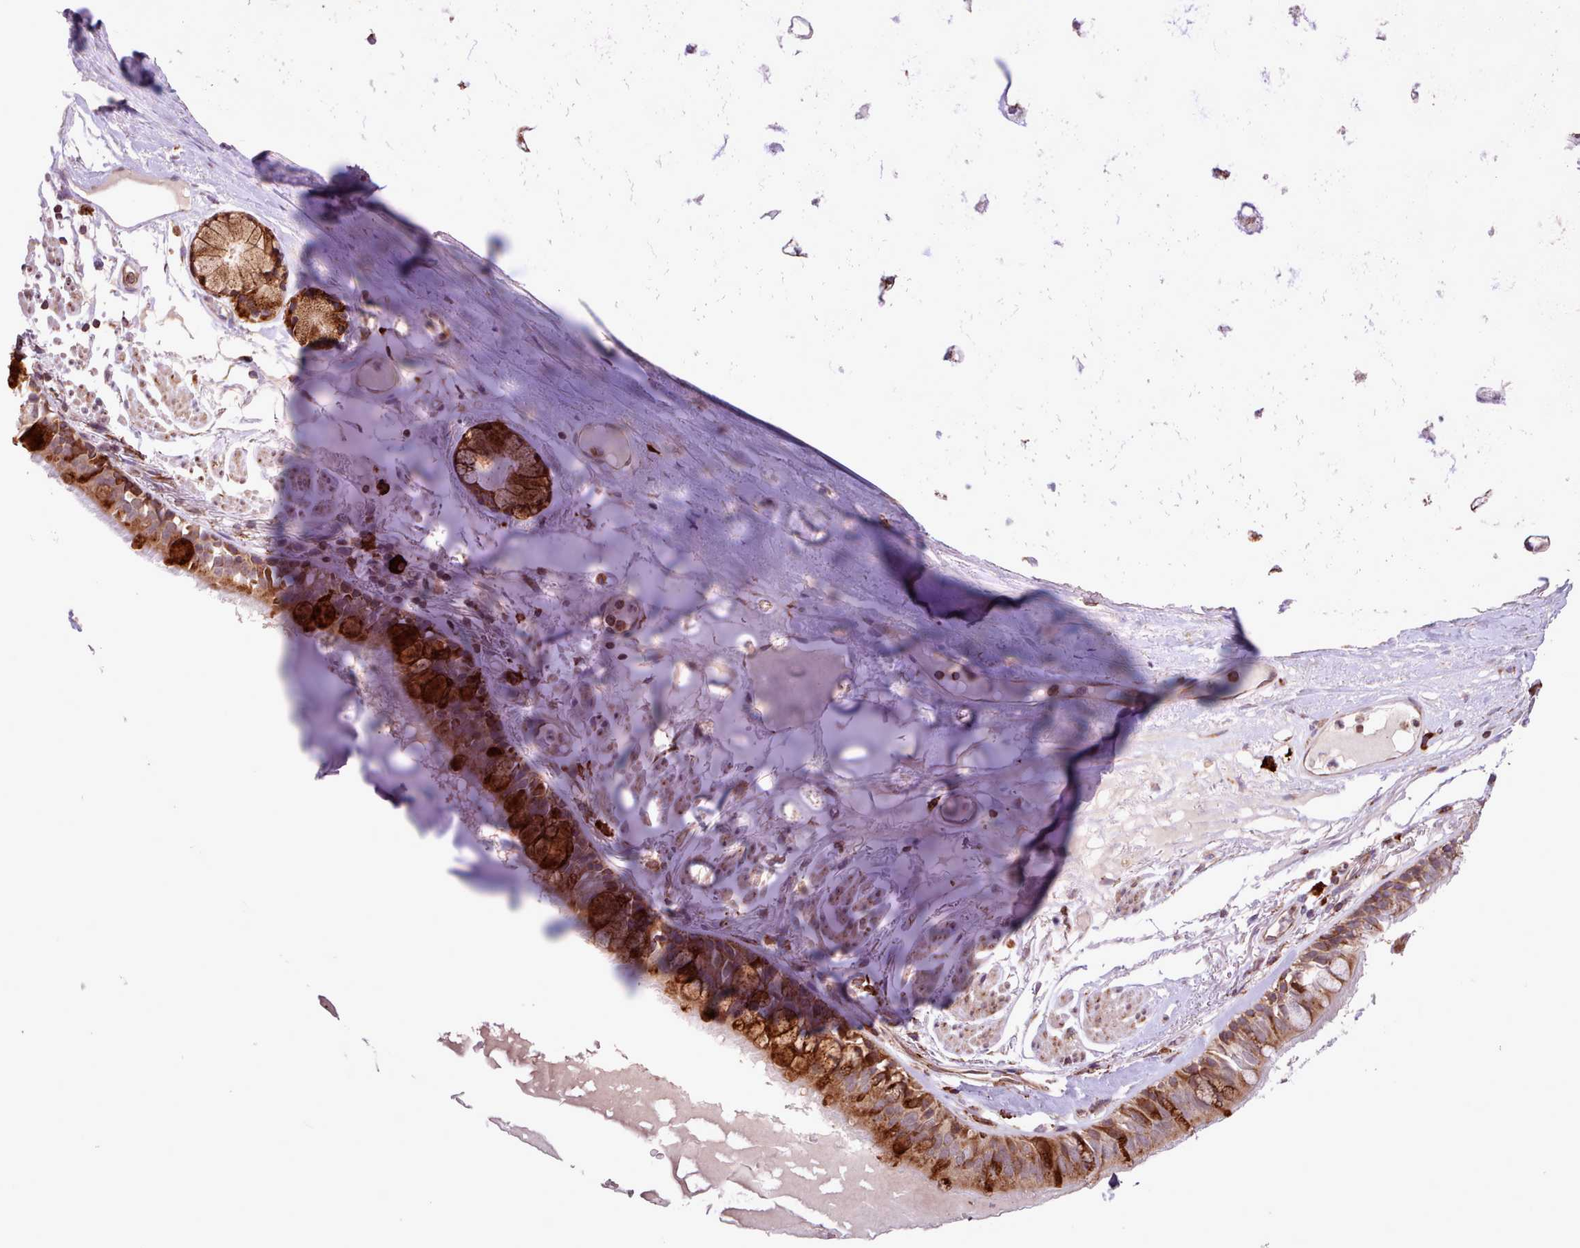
{"staining": {"intensity": "strong", "quantity": ">75%", "location": "cytoplasmic/membranous"}, "tissue": "bronchus", "cell_type": "Respiratory epithelial cells", "image_type": "normal", "snomed": [{"axis": "morphology", "description": "Normal tissue, NOS"}, {"axis": "topography", "description": "Bronchus"}], "caption": "Immunohistochemical staining of normal bronchus exhibits >75% levels of strong cytoplasmic/membranous protein positivity in approximately >75% of respiratory epithelial cells.", "gene": "TTLL3", "patient": {"sex": "male", "age": 70}}